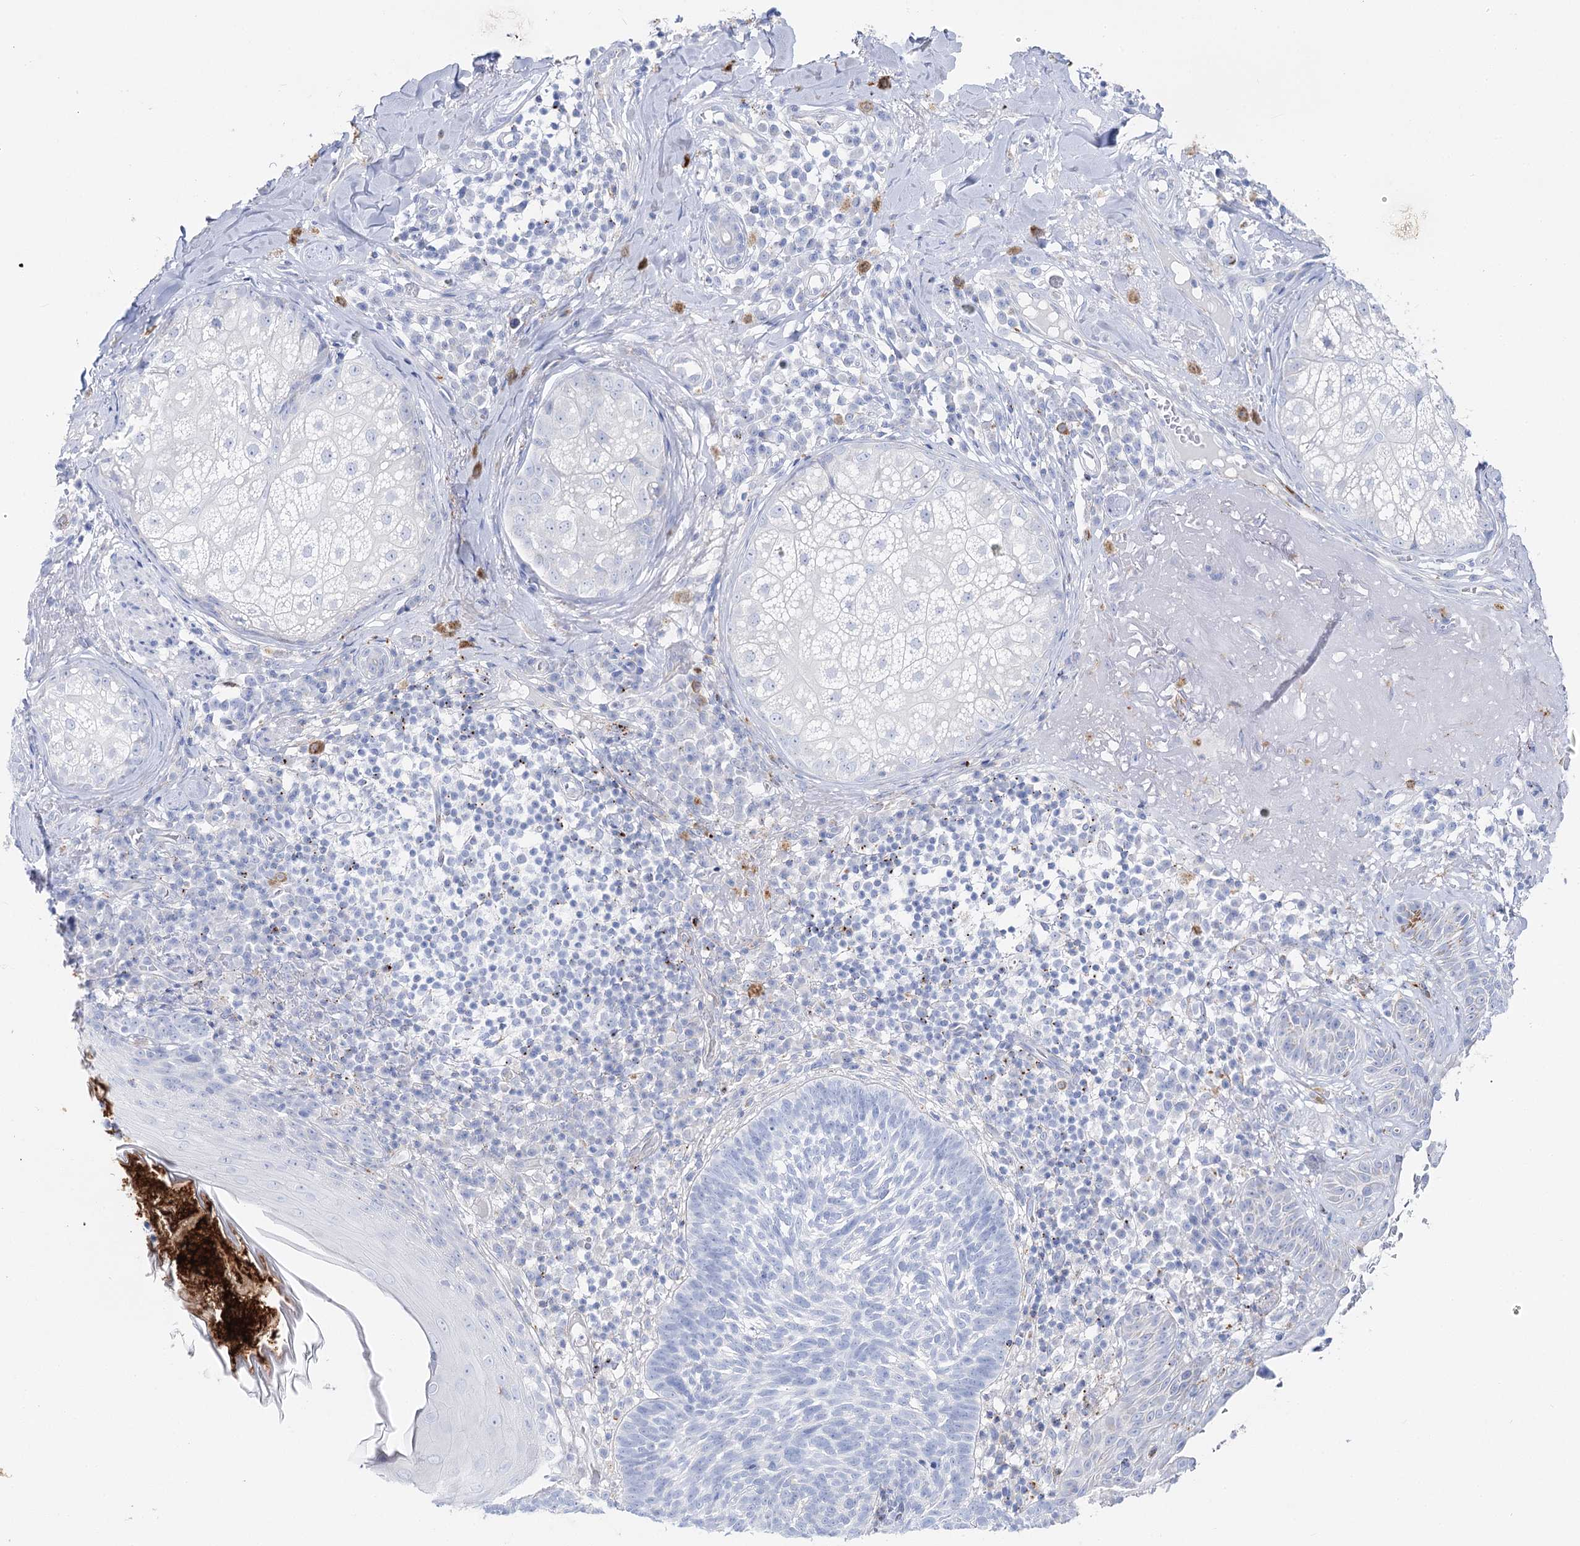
{"staining": {"intensity": "negative", "quantity": "none", "location": "none"}, "tissue": "skin cancer", "cell_type": "Tumor cells", "image_type": "cancer", "snomed": [{"axis": "morphology", "description": "Basal cell carcinoma"}, {"axis": "topography", "description": "Skin"}], "caption": "A high-resolution micrograph shows immunohistochemistry (IHC) staining of skin cancer, which displays no significant positivity in tumor cells. (DAB (3,3'-diaminobenzidine) immunohistochemistry with hematoxylin counter stain).", "gene": "SLC3A1", "patient": {"sex": "male", "age": 88}}